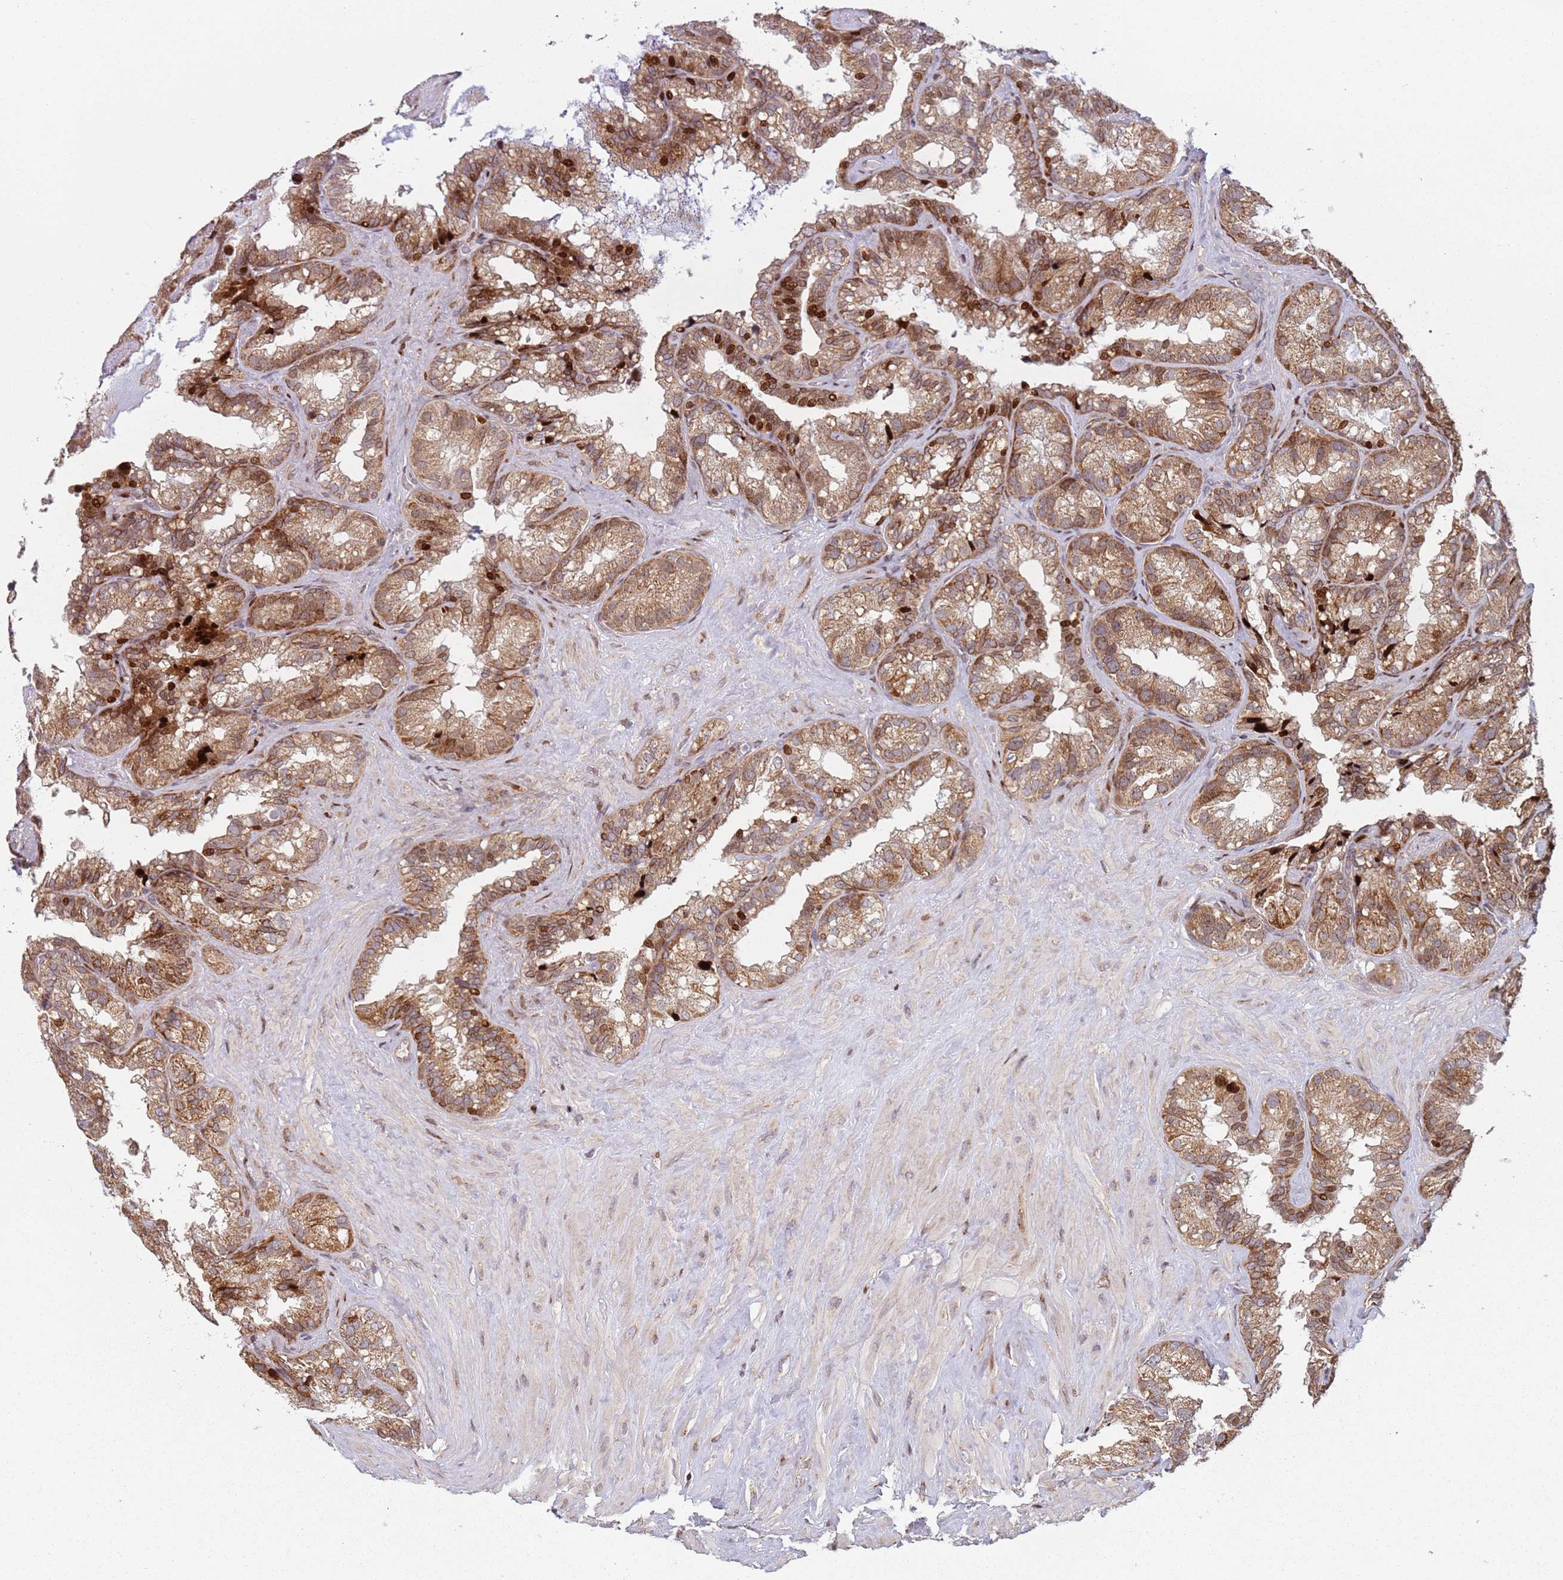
{"staining": {"intensity": "strong", "quantity": ">75%", "location": "cytoplasmic/membranous,nuclear"}, "tissue": "seminal vesicle", "cell_type": "Glandular cells", "image_type": "normal", "snomed": [{"axis": "morphology", "description": "Normal tissue, NOS"}, {"axis": "topography", "description": "Prostate"}, {"axis": "topography", "description": "Seminal veicle"}], "caption": "The immunohistochemical stain shows strong cytoplasmic/membranous,nuclear expression in glandular cells of benign seminal vesicle. The staining was performed using DAB (3,3'-diaminobenzidine), with brown indicating positive protein expression. Nuclei are stained blue with hematoxylin.", "gene": "HNRNPLL", "patient": {"sex": "male", "age": 68}}